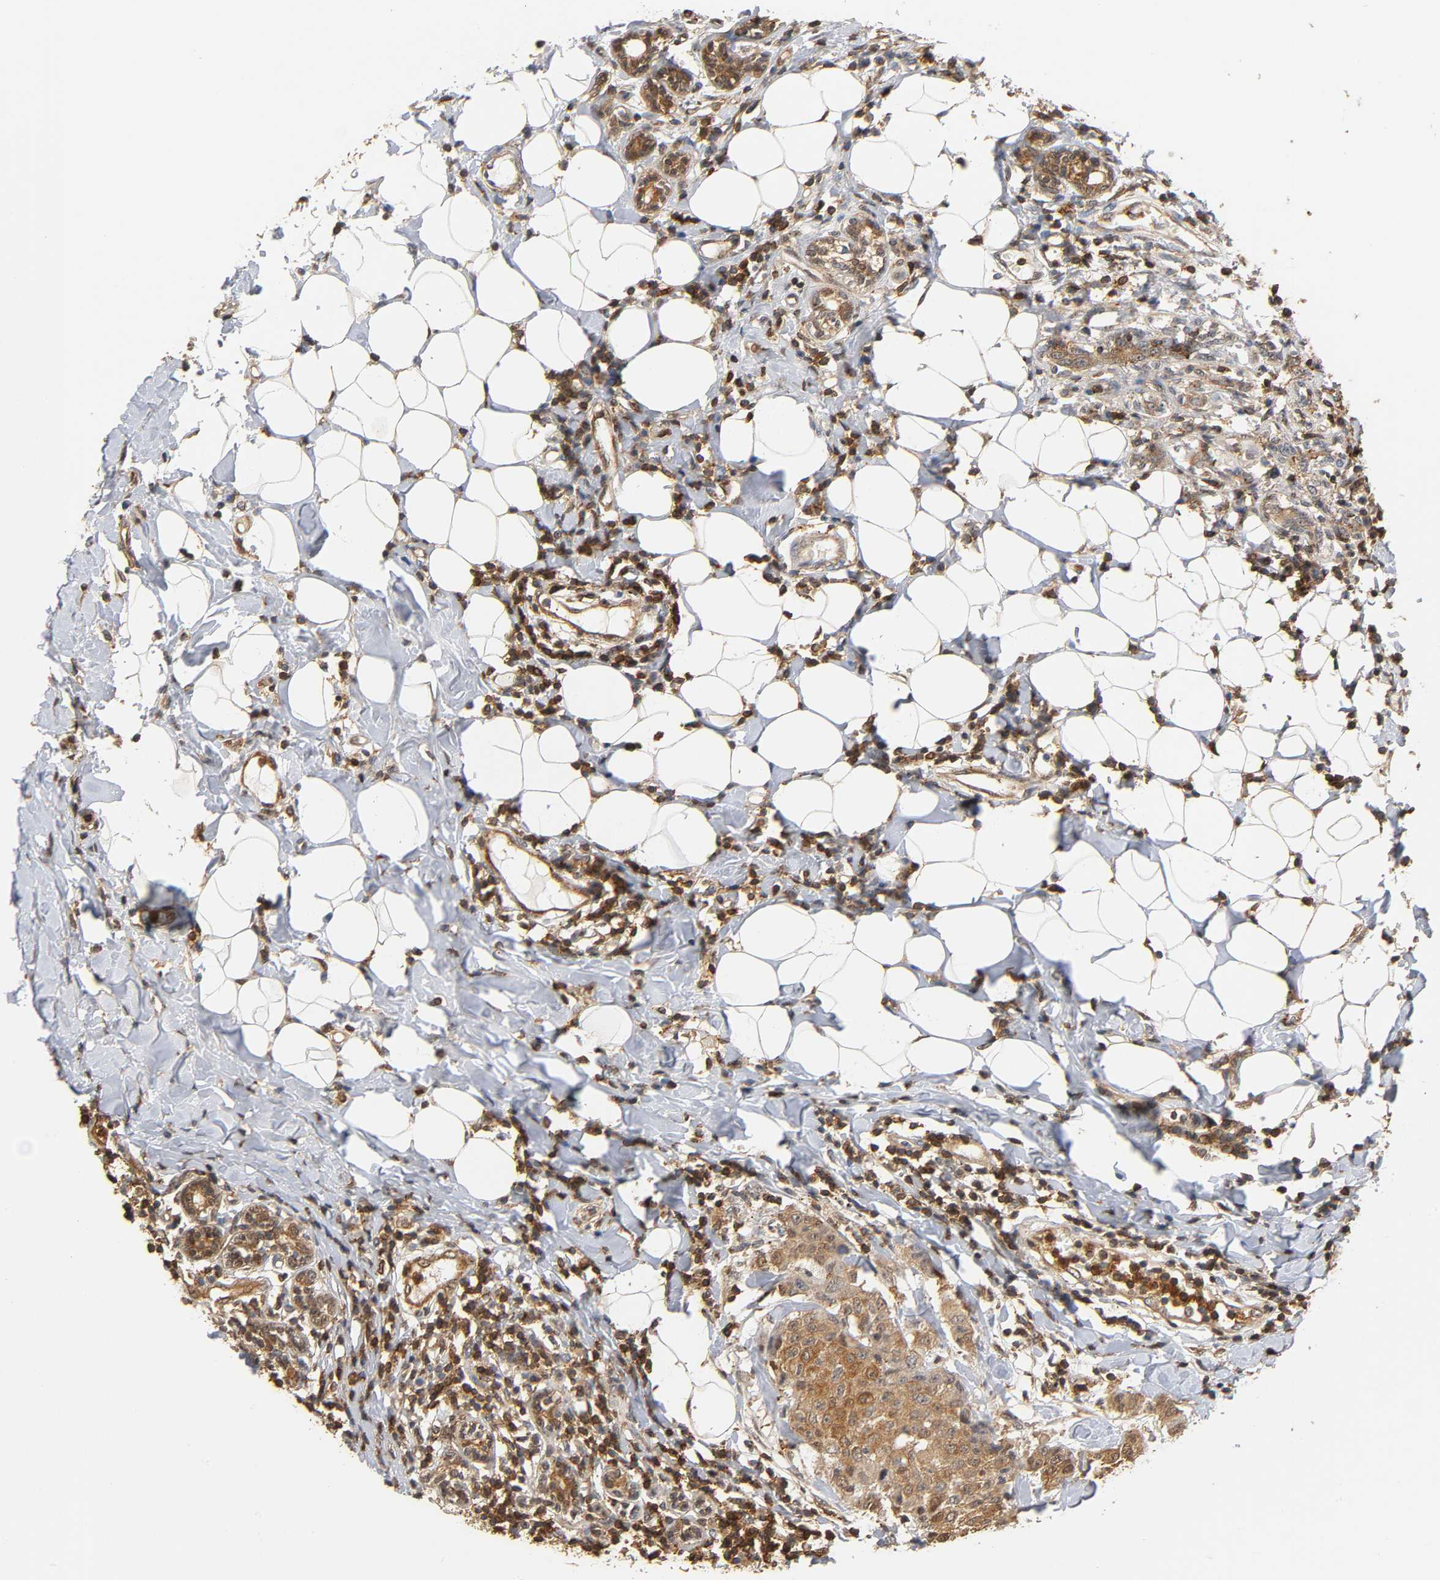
{"staining": {"intensity": "moderate", "quantity": ">75%", "location": "cytoplasmic/membranous"}, "tissue": "breast cancer", "cell_type": "Tumor cells", "image_type": "cancer", "snomed": [{"axis": "morphology", "description": "Duct carcinoma"}, {"axis": "topography", "description": "Breast"}], "caption": "Immunohistochemical staining of breast cancer exhibits moderate cytoplasmic/membranous protein staining in approximately >75% of tumor cells. The protein is shown in brown color, while the nuclei are stained blue.", "gene": "ANXA11", "patient": {"sex": "female", "age": 40}}